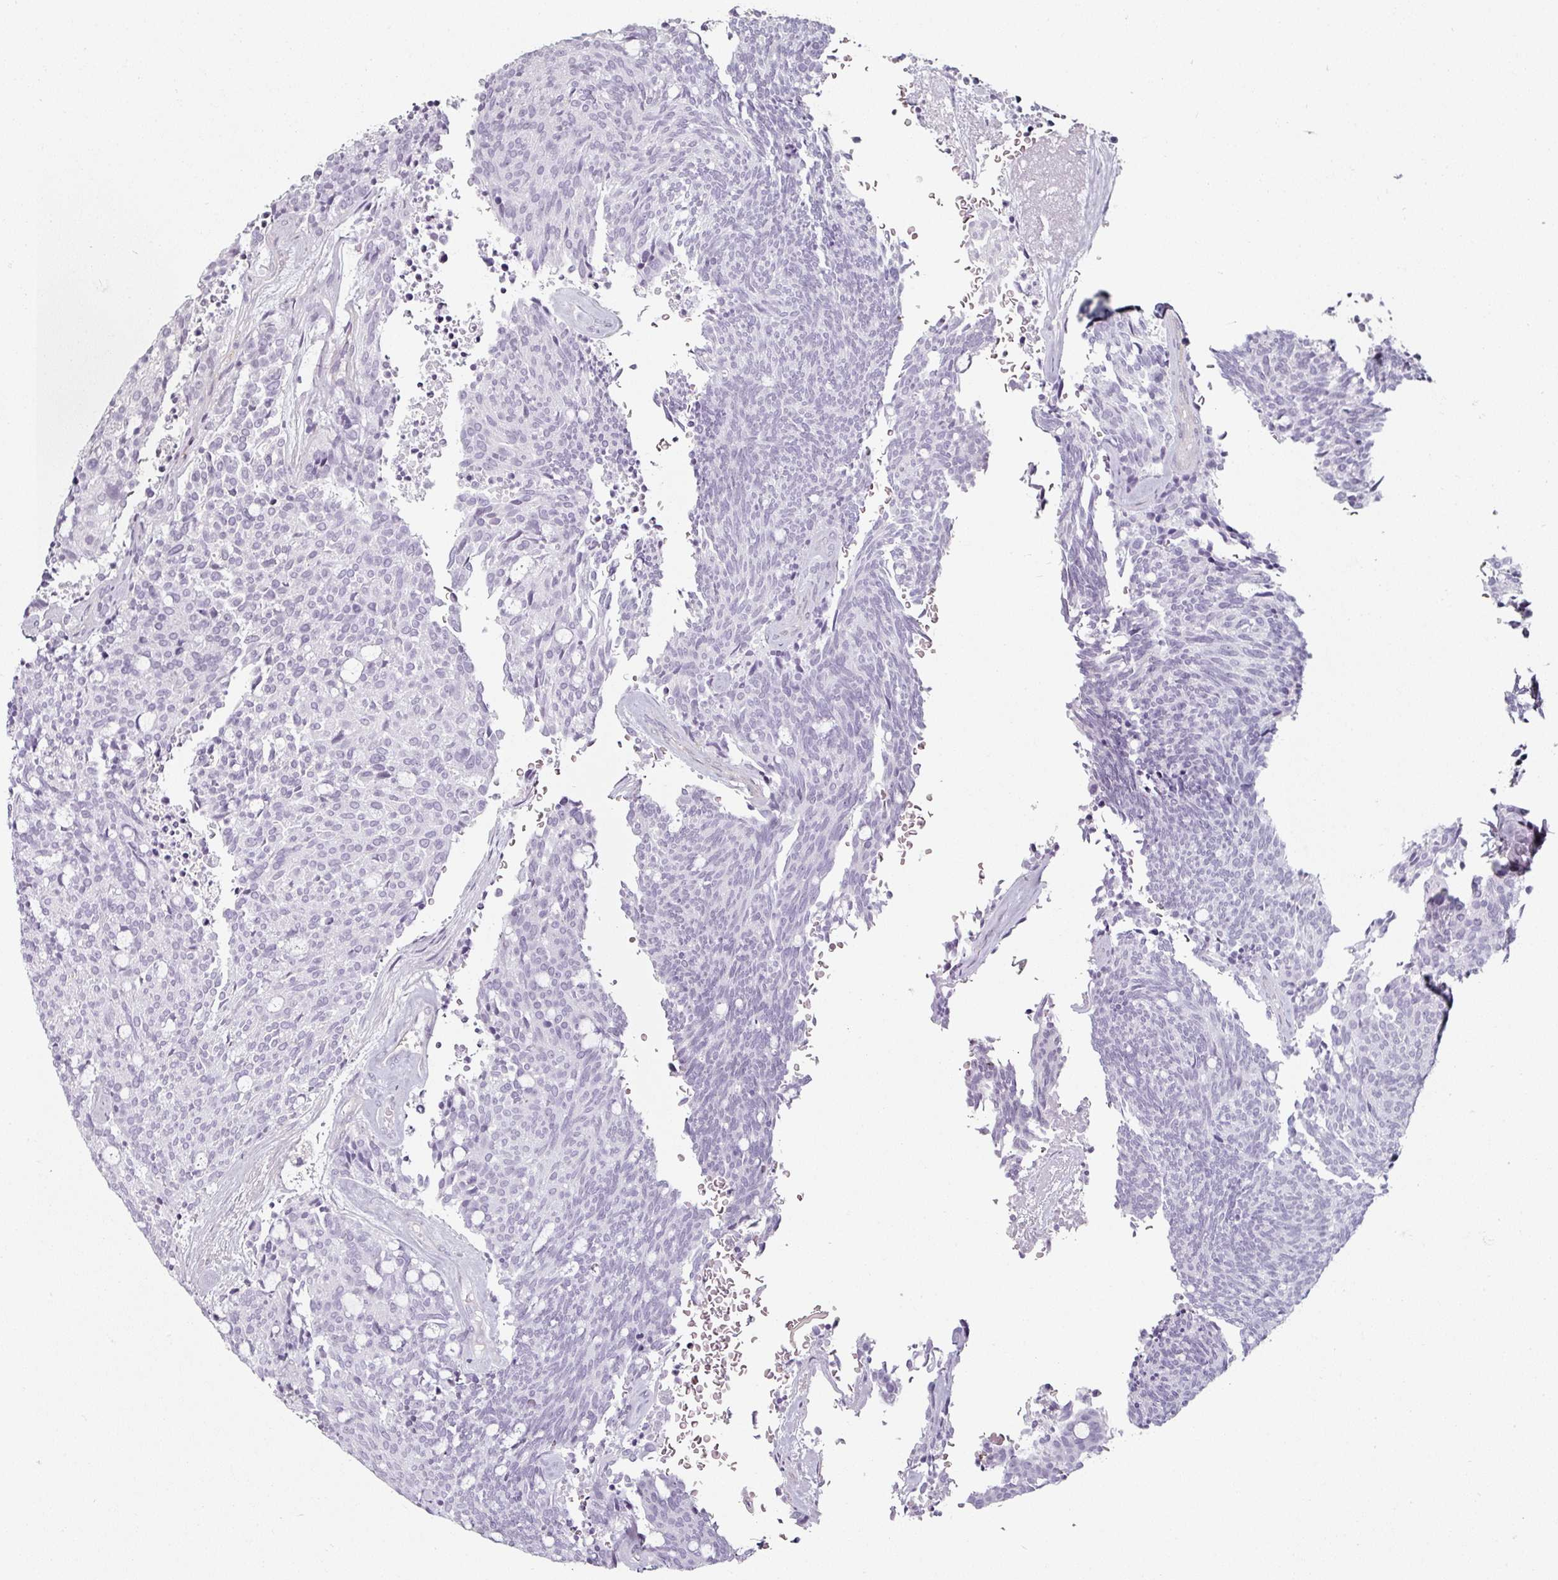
{"staining": {"intensity": "negative", "quantity": "none", "location": "none"}, "tissue": "carcinoid", "cell_type": "Tumor cells", "image_type": "cancer", "snomed": [{"axis": "morphology", "description": "Carcinoid, malignant, NOS"}, {"axis": "topography", "description": "Pancreas"}], "caption": "There is no significant positivity in tumor cells of carcinoid.", "gene": "CAP2", "patient": {"sex": "female", "age": 54}}